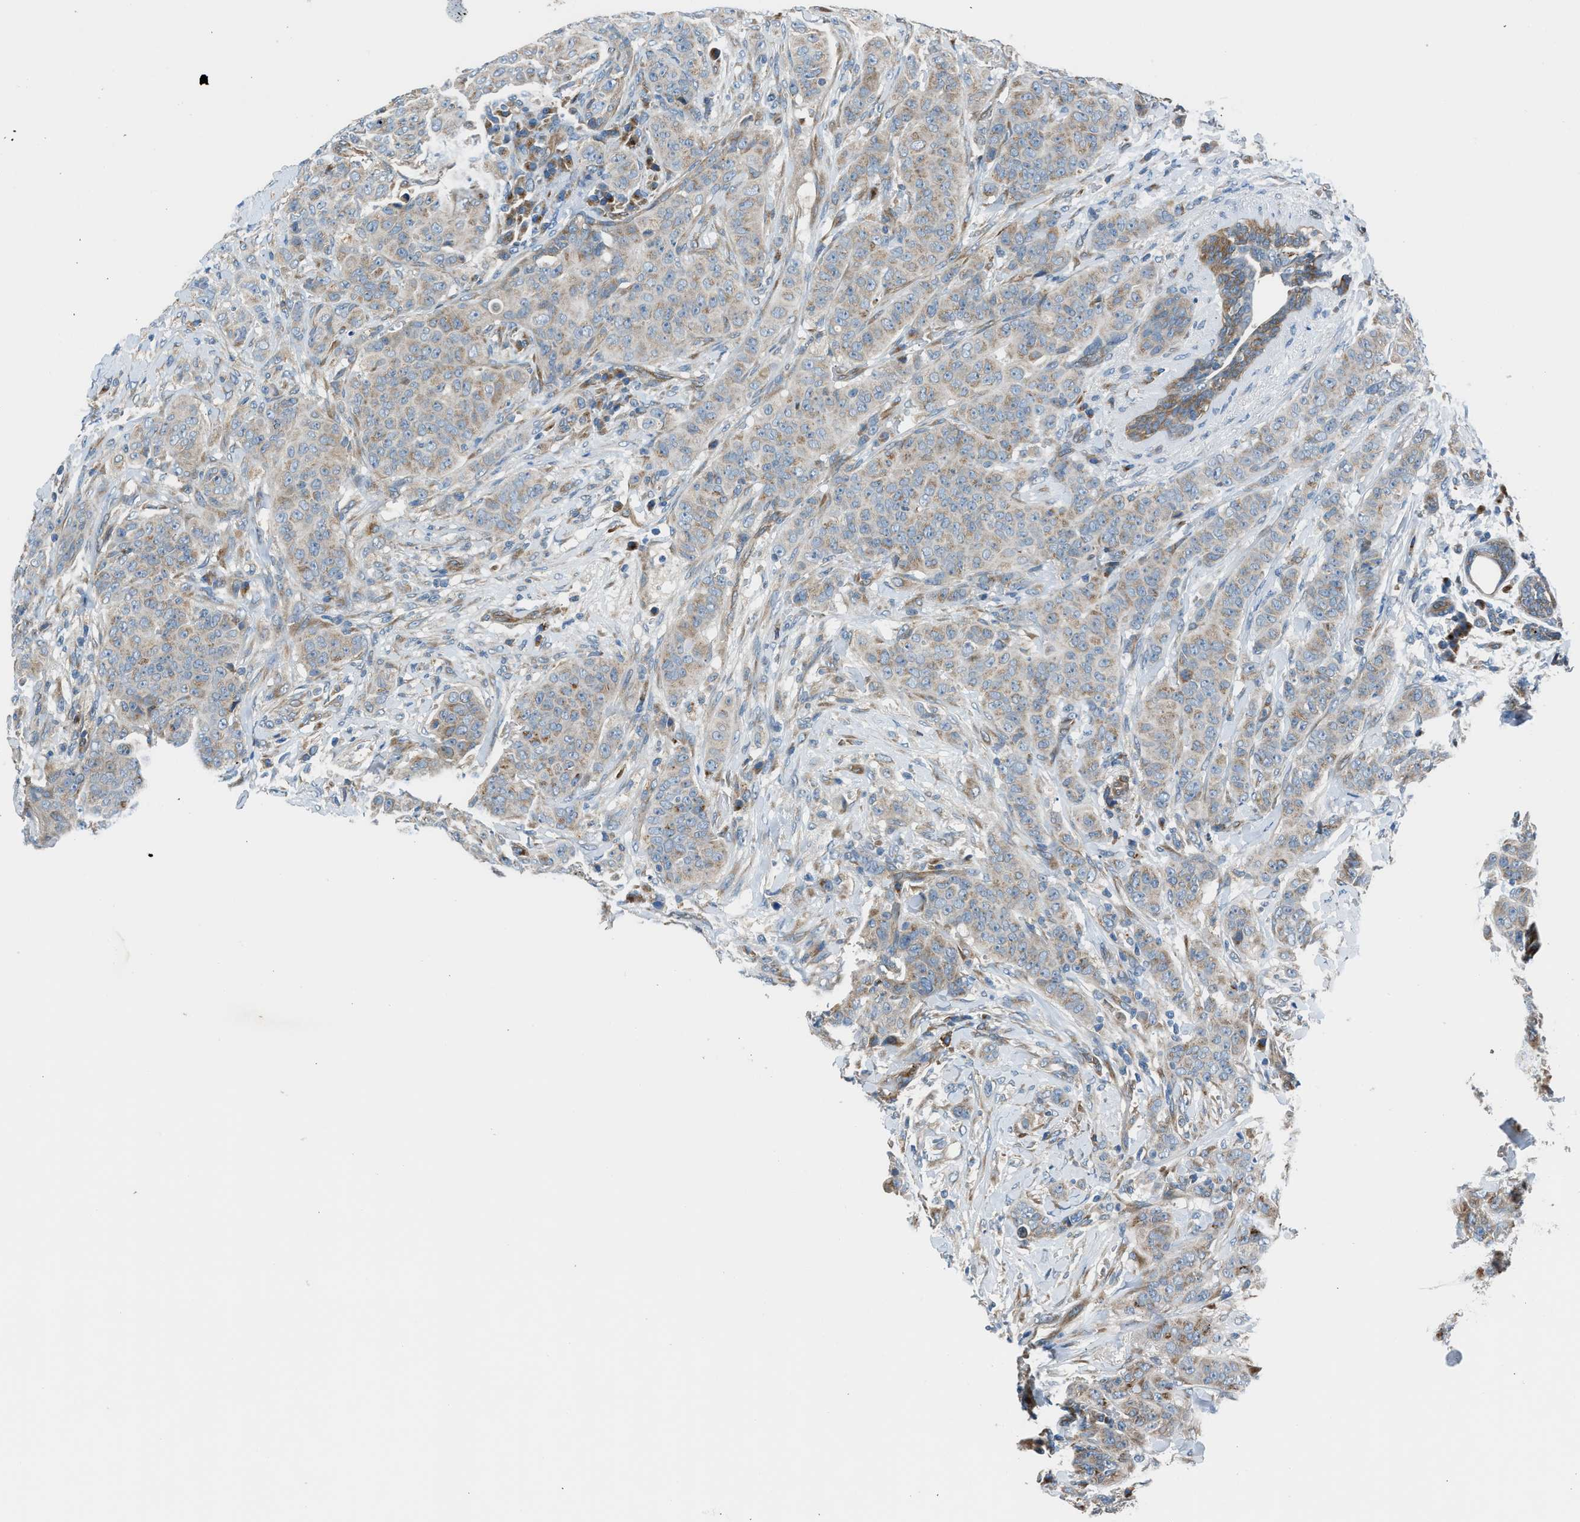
{"staining": {"intensity": "weak", "quantity": "25%-75%", "location": "cytoplasmic/membranous"}, "tissue": "breast cancer", "cell_type": "Tumor cells", "image_type": "cancer", "snomed": [{"axis": "morphology", "description": "Normal tissue, NOS"}, {"axis": "morphology", "description": "Duct carcinoma"}, {"axis": "topography", "description": "Breast"}], "caption": "Immunohistochemical staining of breast cancer demonstrates low levels of weak cytoplasmic/membranous protein expression in about 25%-75% of tumor cells.", "gene": "LMBR1", "patient": {"sex": "female", "age": 40}}